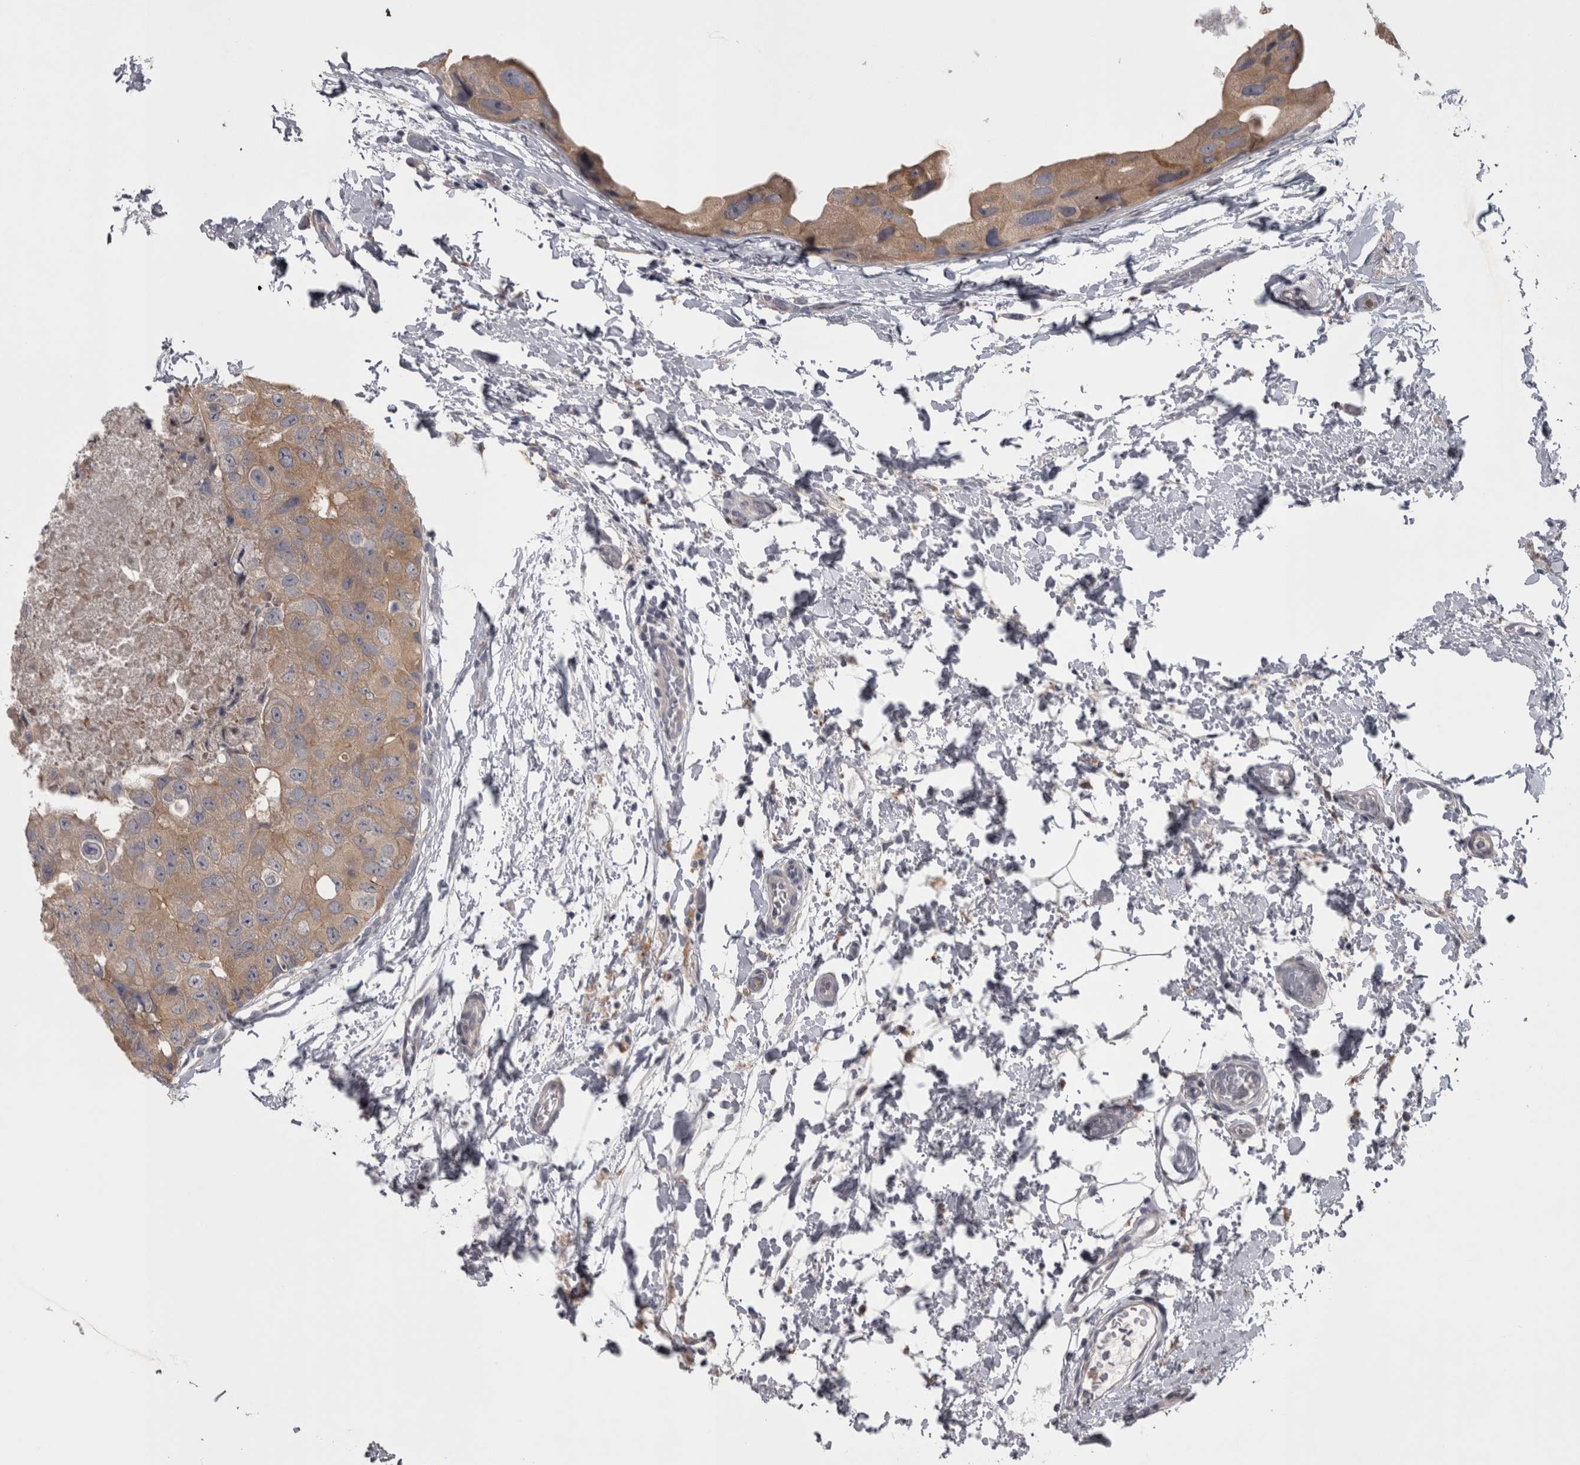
{"staining": {"intensity": "weak", "quantity": ">75%", "location": "cytoplasmic/membranous"}, "tissue": "breast cancer", "cell_type": "Tumor cells", "image_type": "cancer", "snomed": [{"axis": "morphology", "description": "Duct carcinoma"}, {"axis": "topography", "description": "Breast"}], "caption": "The immunohistochemical stain highlights weak cytoplasmic/membranous expression in tumor cells of infiltrating ductal carcinoma (breast) tissue.", "gene": "PRKCI", "patient": {"sex": "female", "age": 62}}